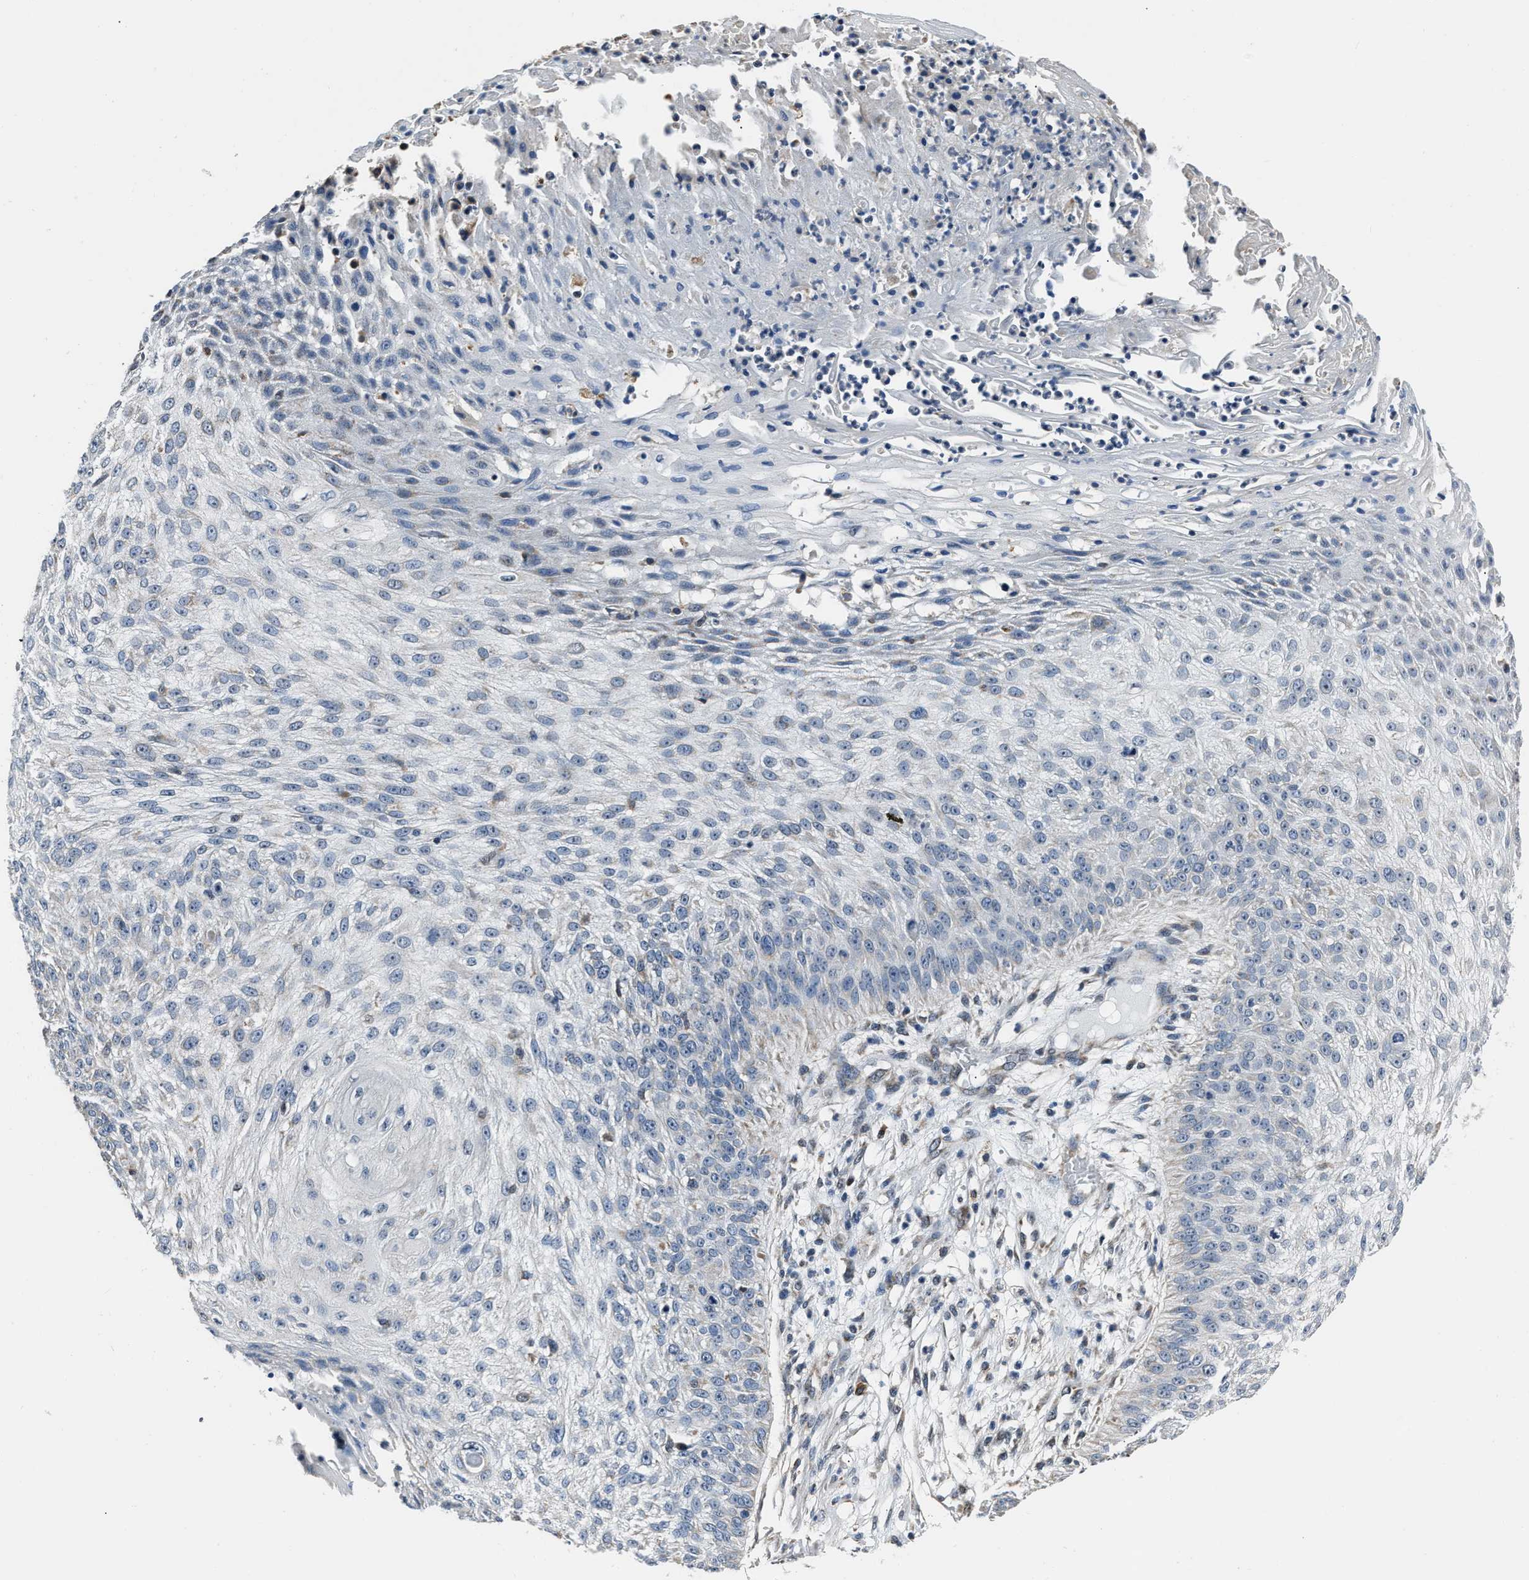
{"staining": {"intensity": "negative", "quantity": "none", "location": "none"}, "tissue": "skin cancer", "cell_type": "Tumor cells", "image_type": "cancer", "snomed": [{"axis": "morphology", "description": "Squamous cell carcinoma, NOS"}, {"axis": "topography", "description": "Skin"}], "caption": "DAB immunohistochemical staining of skin cancer displays no significant positivity in tumor cells. (DAB immunohistochemistry with hematoxylin counter stain).", "gene": "NSUN5", "patient": {"sex": "female", "age": 80}}